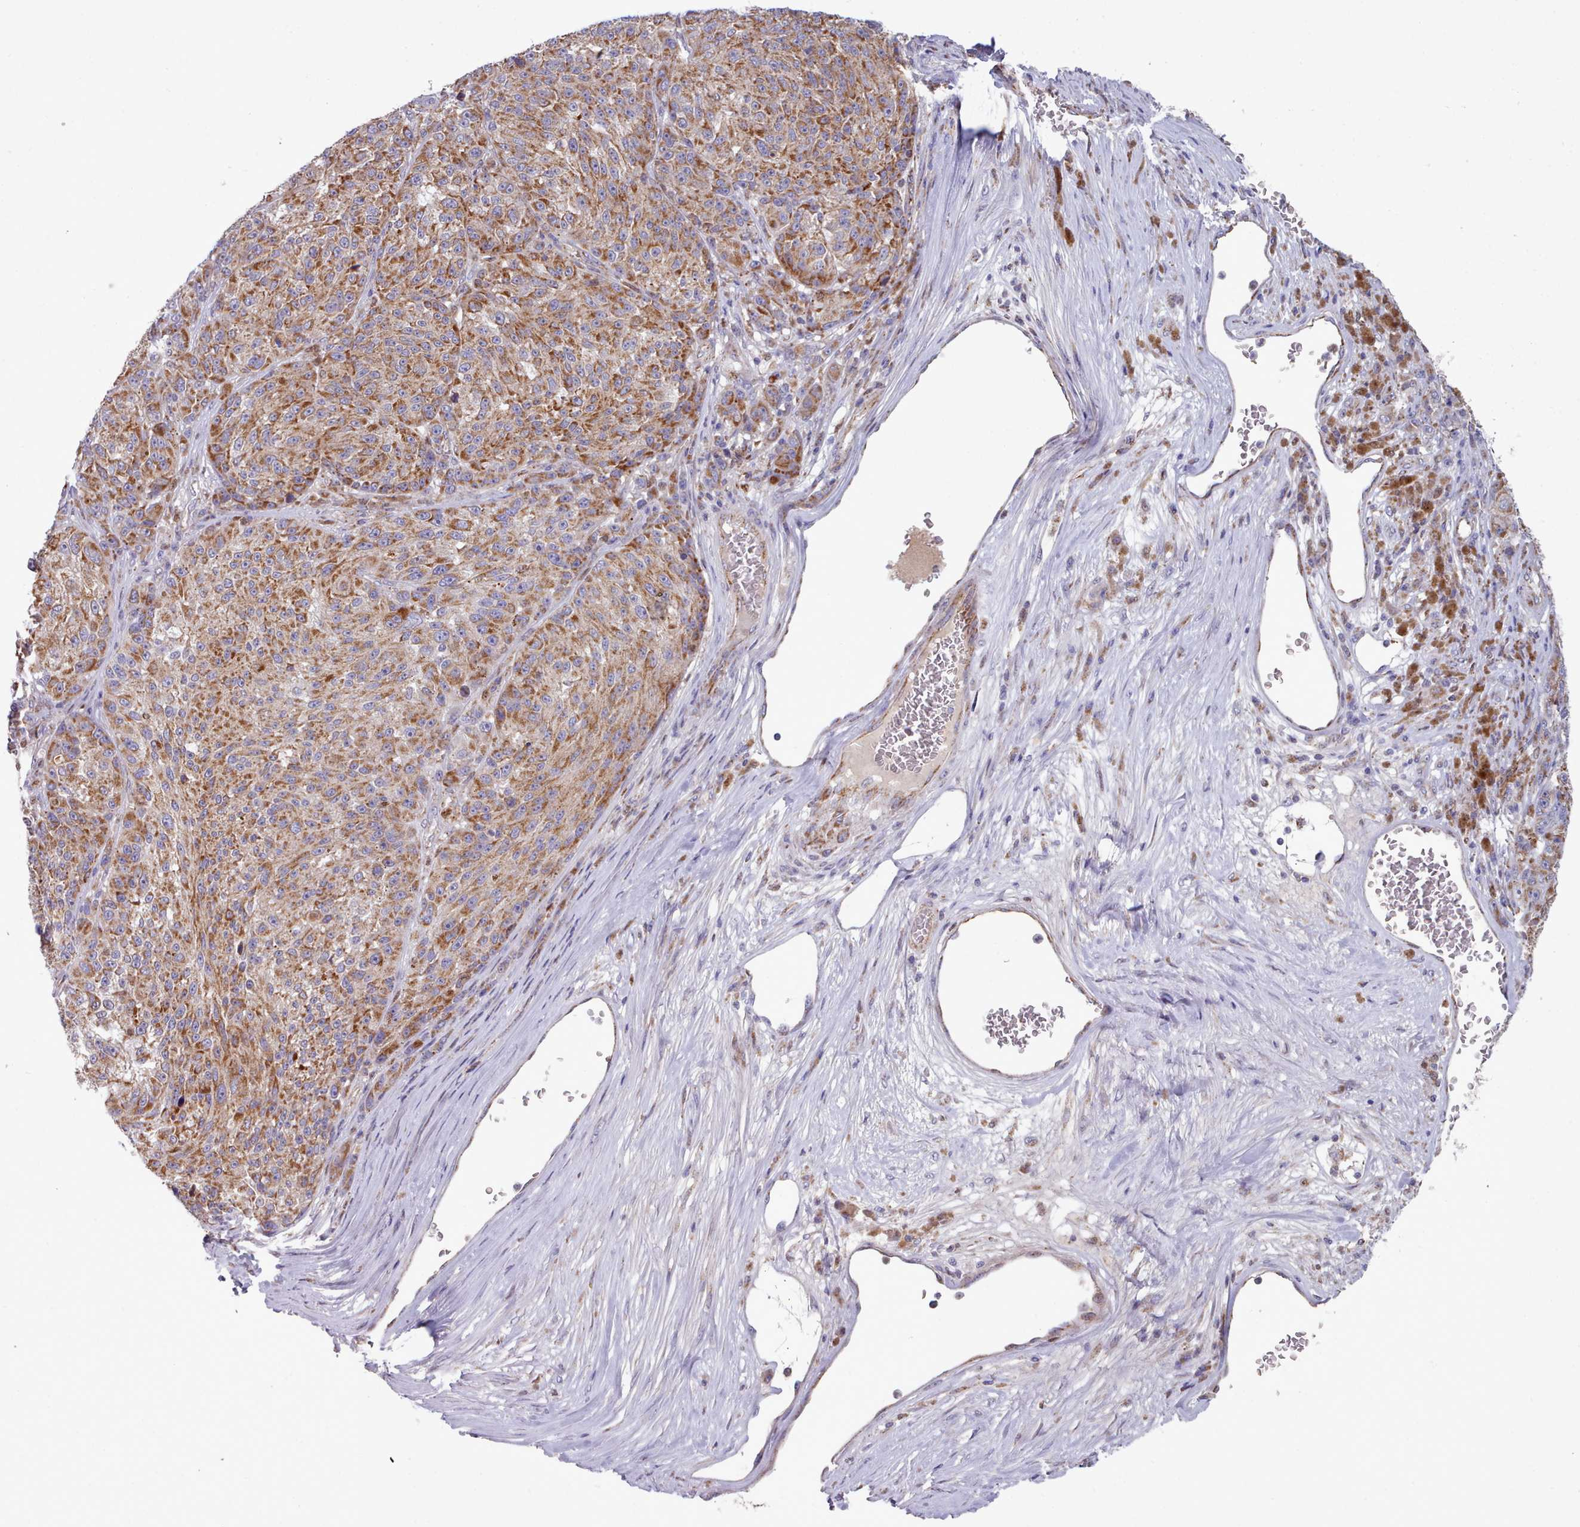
{"staining": {"intensity": "moderate", "quantity": ">75%", "location": "cytoplasmic/membranous"}, "tissue": "melanoma", "cell_type": "Tumor cells", "image_type": "cancer", "snomed": [{"axis": "morphology", "description": "Malignant melanoma, NOS"}, {"axis": "topography", "description": "Skin"}], "caption": "Immunohistochemical staining of melanoma demonstrates moderate cytoplasmic/membranous protein expression in approximately >75% of tumor cells.", "gene": "HSDL2", "patient": {"sex": "male", "age": 53}}